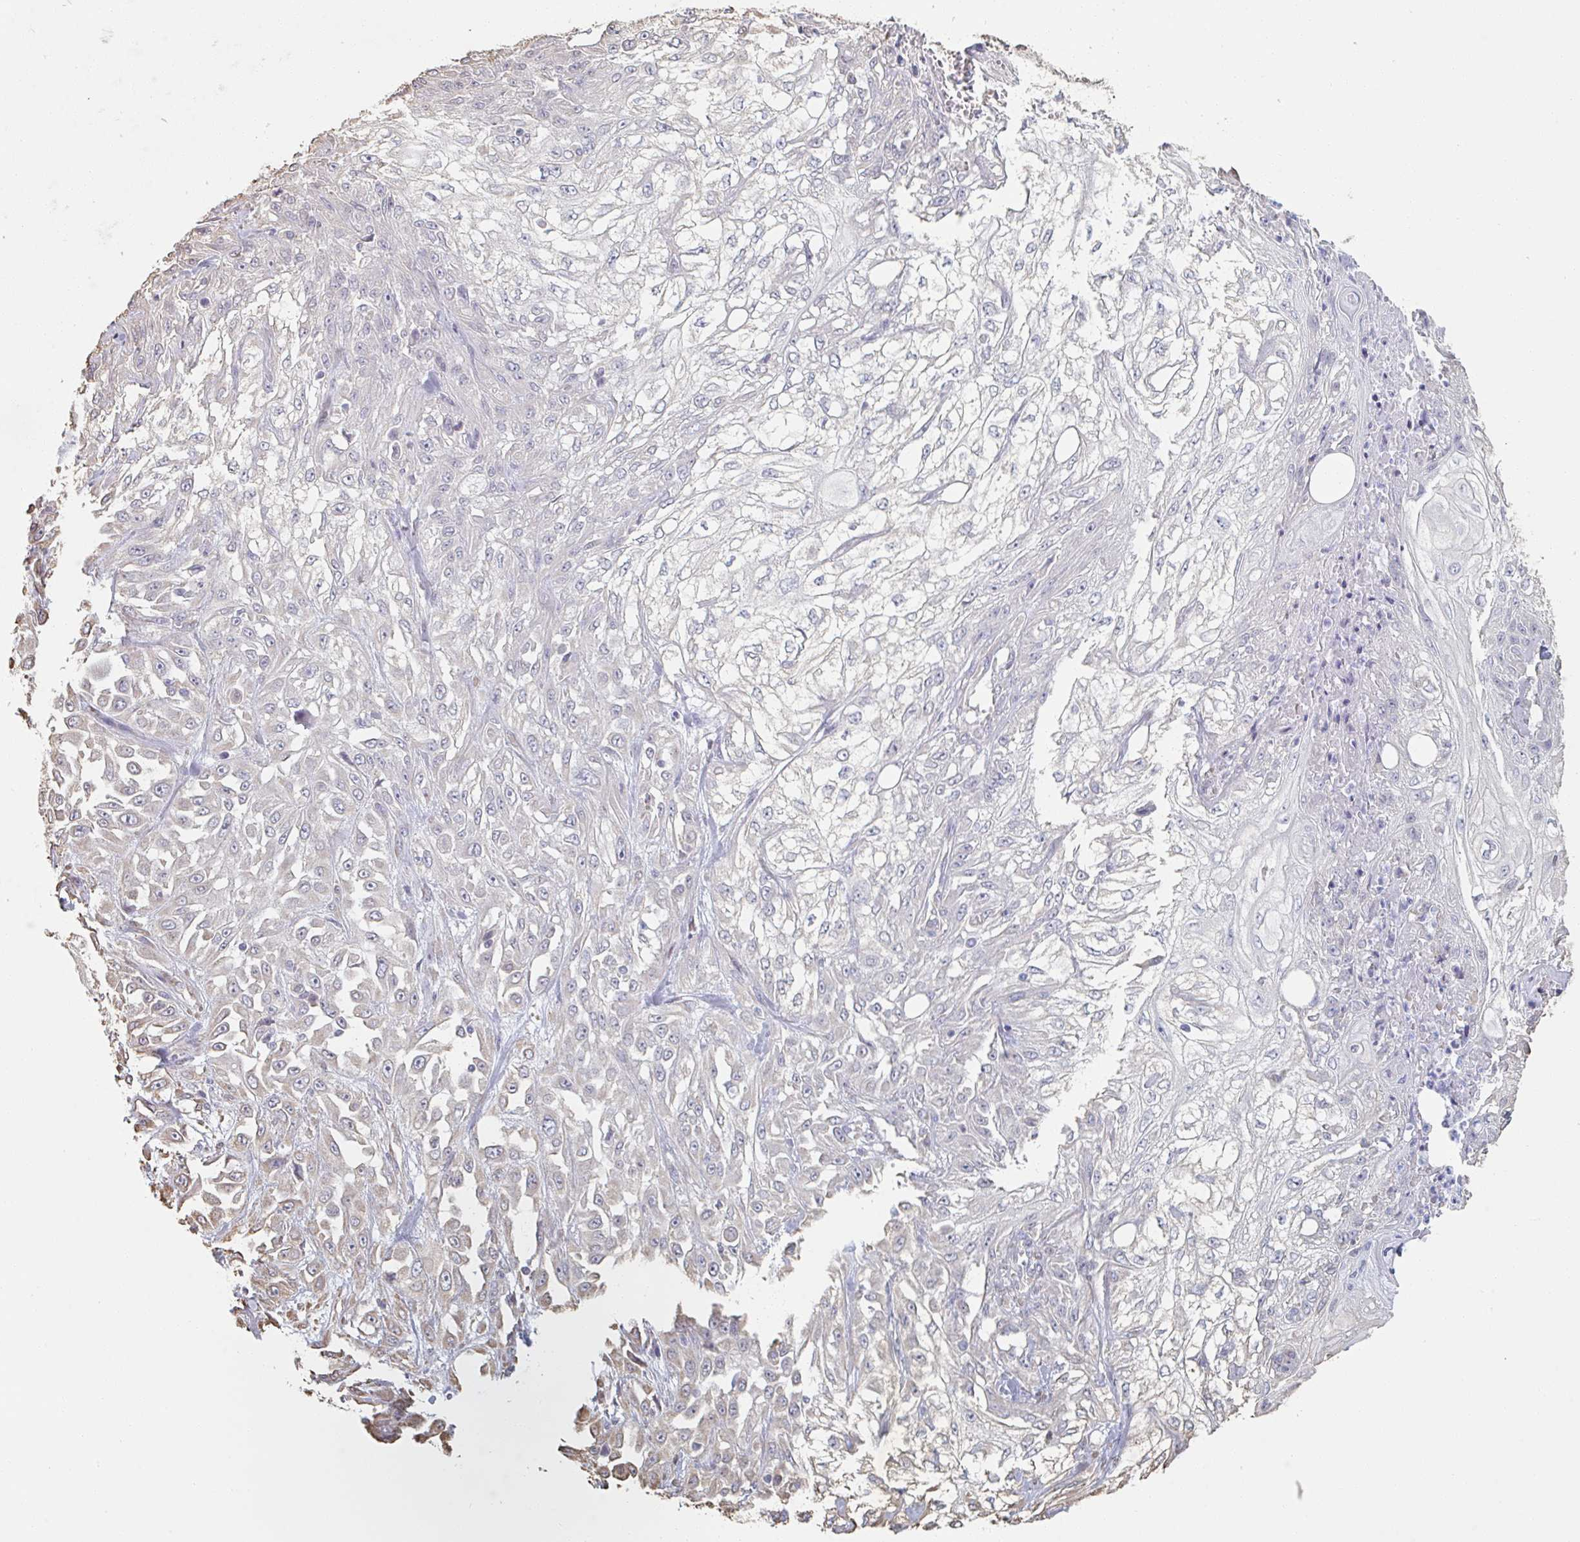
{"staining": {"intensity": "negative", "quantity": "none", "location": "none"}, "tissue": "skin cancer", "cell_type": "Tumor cells", "image_type": "cancer", "snomed": [{"axis": "morphology", "description": "Squamous cell carcinoma, NOS"}, {"axis": "morphology", "description": "Squamous cell carcinoma, metastatic, NOS"}, {"axis": "topography", "description": "Skin"}, {"axis": "topography", "description": "Lymph node"}], "caption": "DAB immunohistochemical staining of human skin cancer (metastatic squamous cell carcinoma) exhibits no significant expression in tumor cells.", "gene": "RAB5IF", "patient": {"sex": "male", "age": 75}}